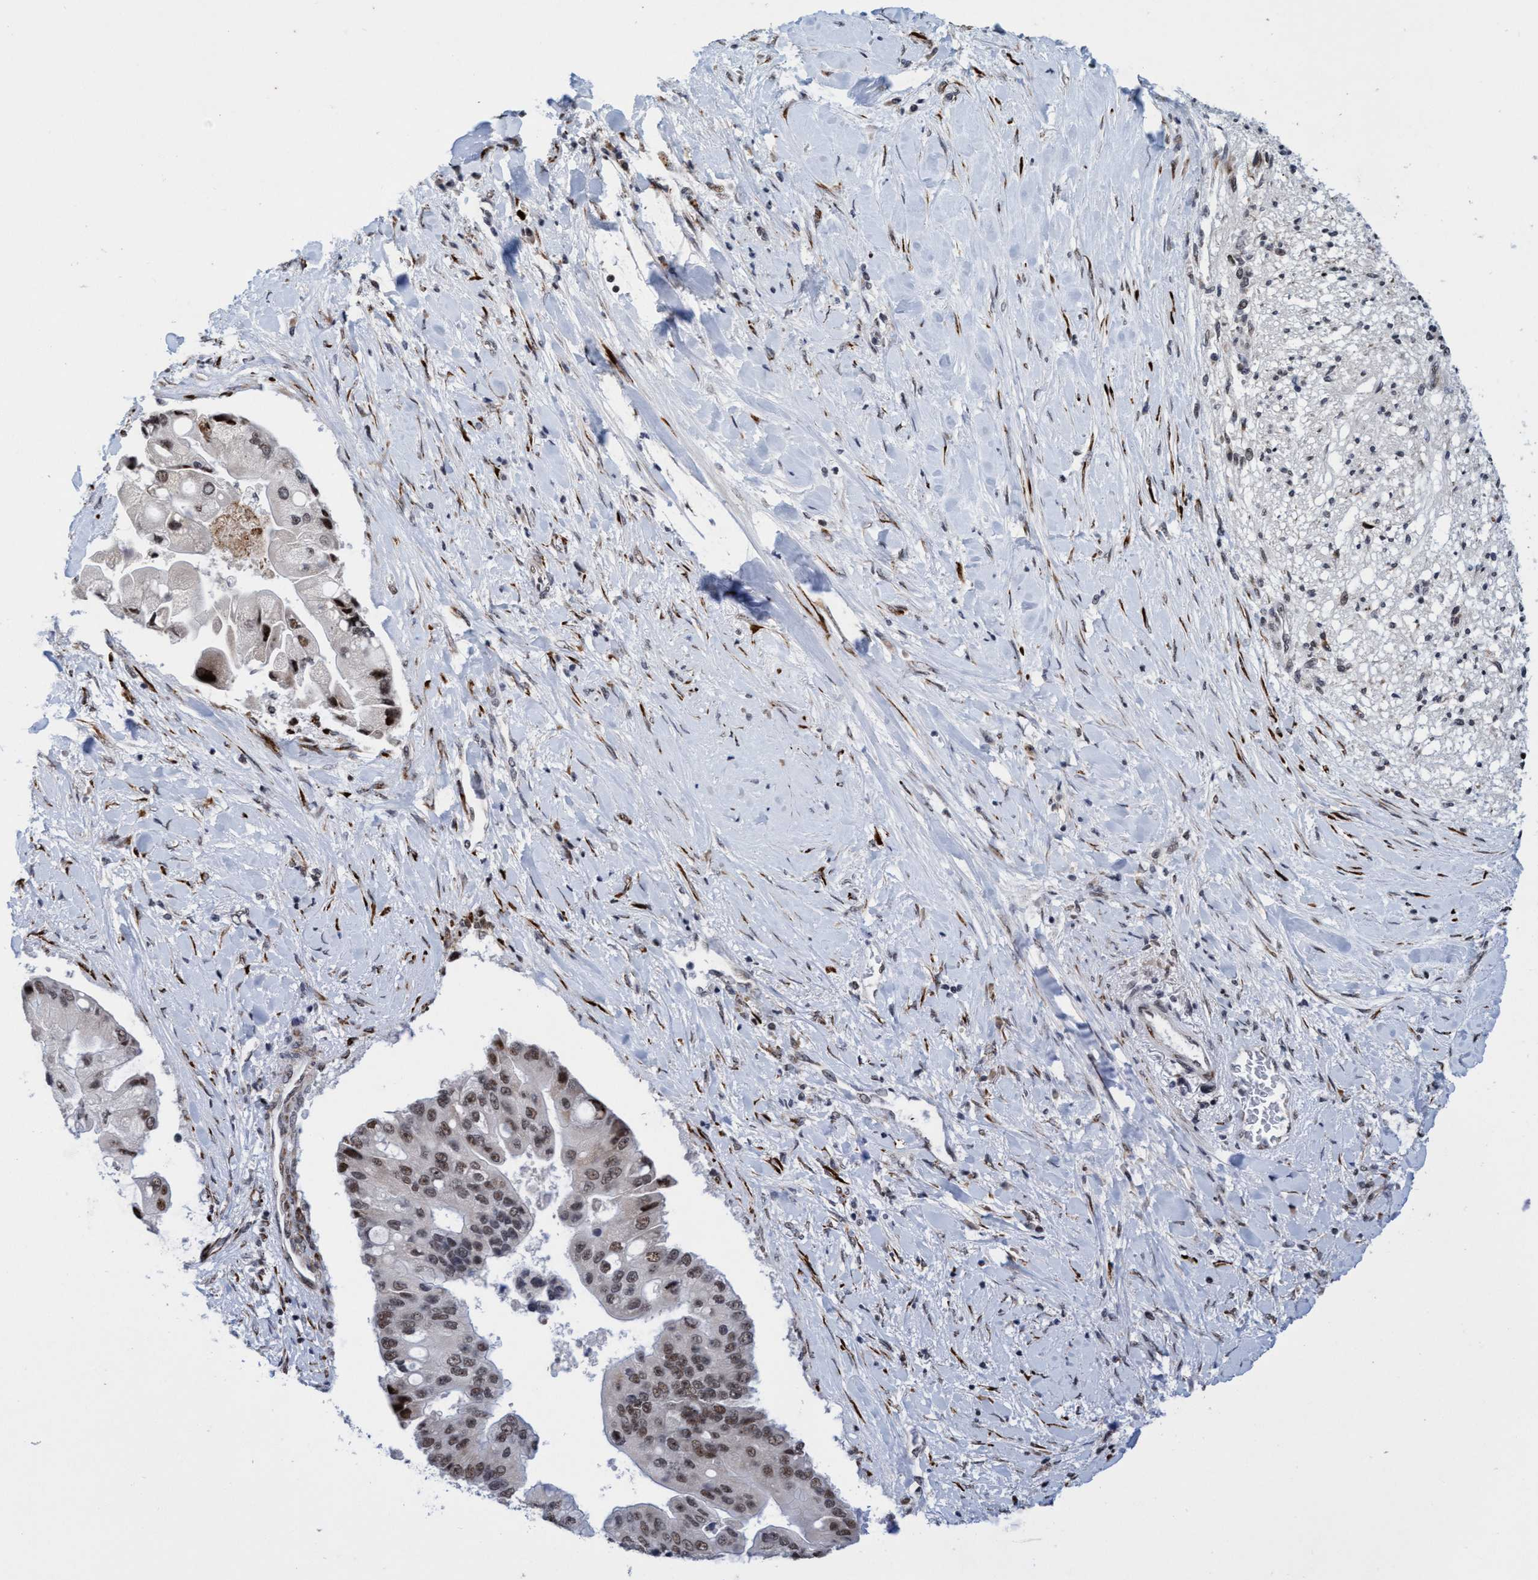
{"staining": {"intensity": "weak", "quantity": ">75%", "location": "nuclear"}, "tissue": "liver cancer", "cell_type": "Tumor cells", "image_type": "cancer", "snomed": [{"axis": "morphology", "description": "Cholangiocarcinoma"}, {"axis": "topography", "description": "Liver"}], "caption": "High-magnification brightfield microscopy of liver cancer stained with DAB (brown) and counterstained with hematoxylin (blue). tumor cells exhibit weak nuclear positivity is present in approximately>75% of cells.", "gene": "GLT6D1", "patient": {"sex": "male", "age": 50}}